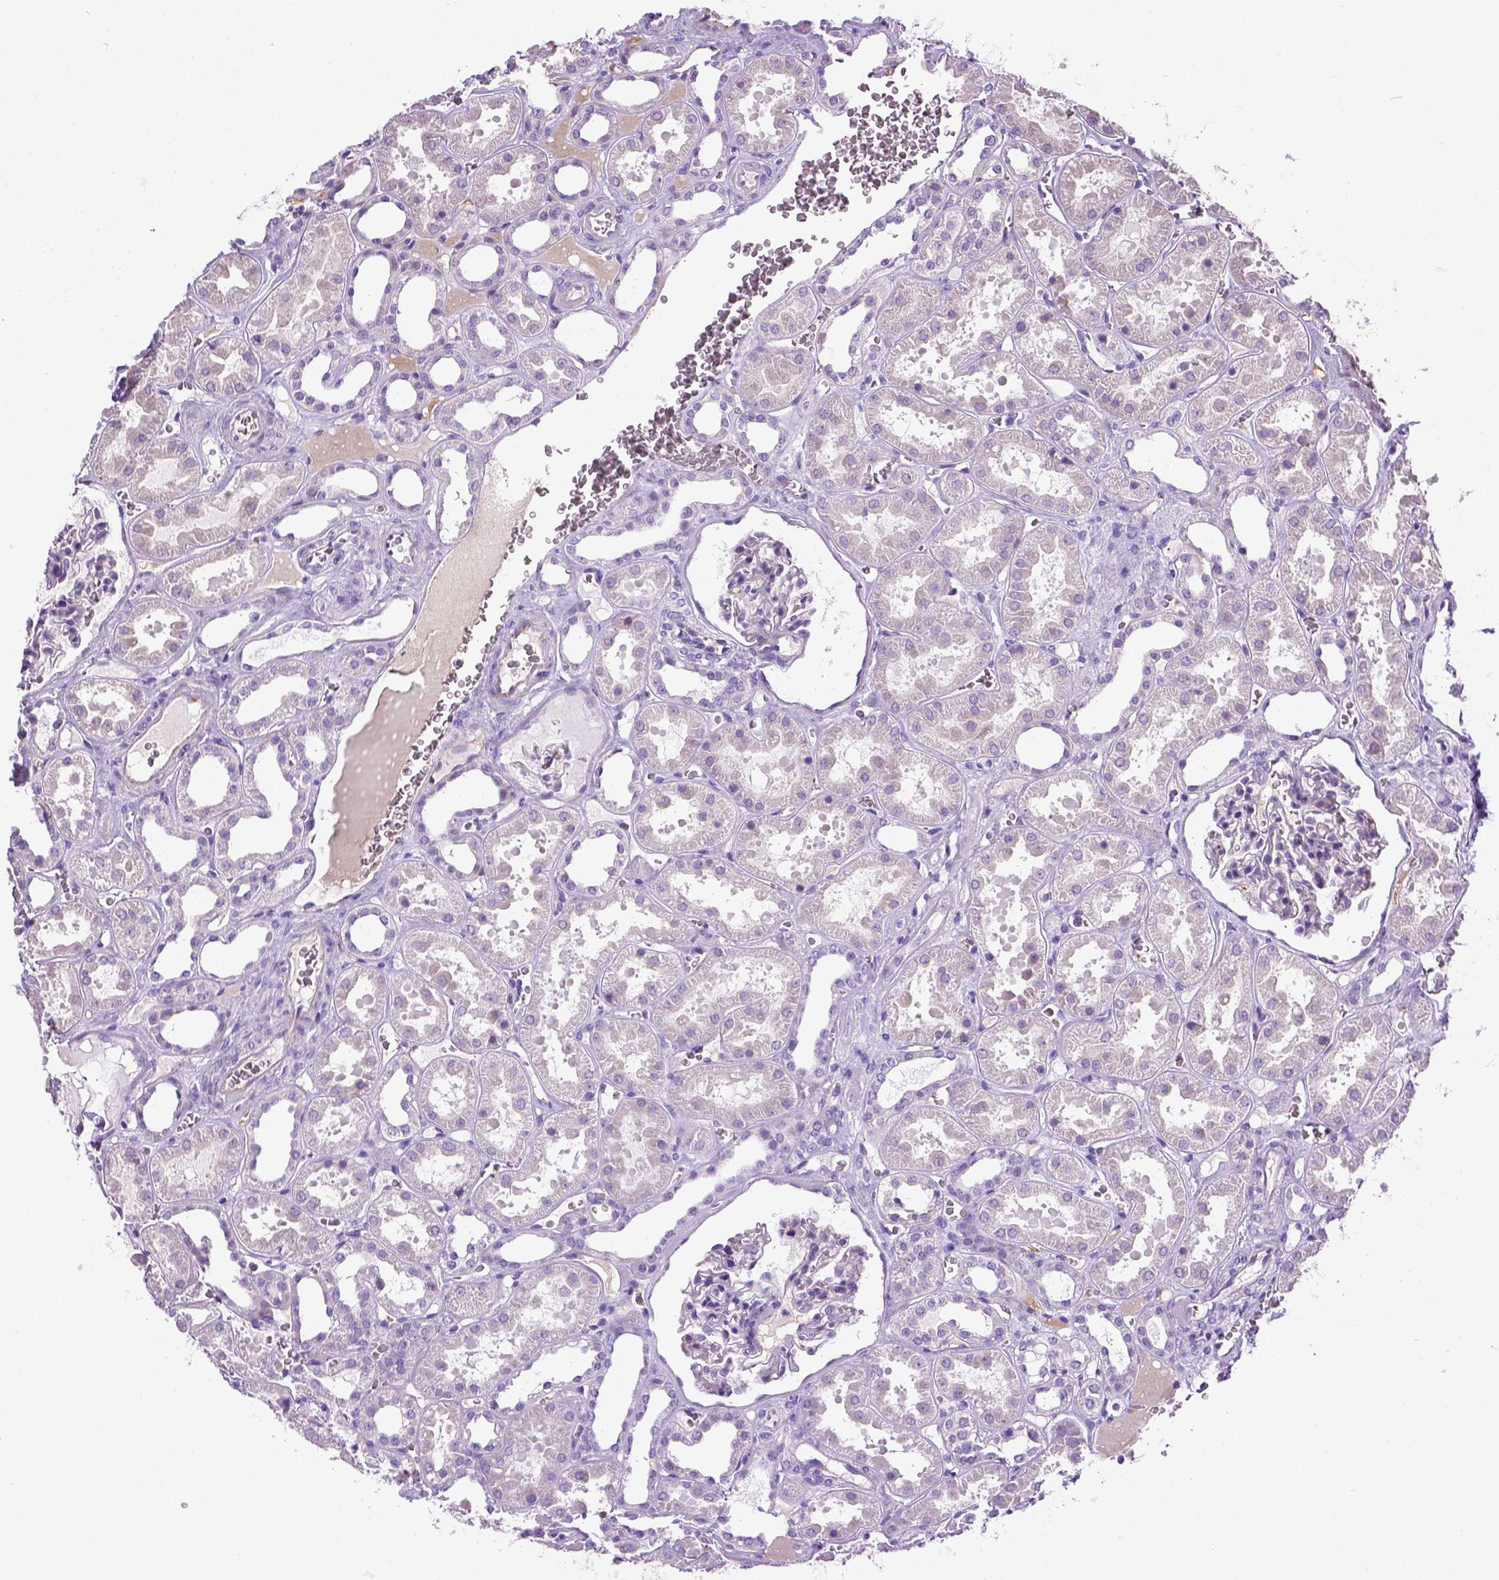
{"staining": {"intensity": "negative", "quantity": "none", "location": "none"}, "tissue": "kidney", "cell_type": "Cells in glomeruli", "image_type": "normal", "snomed": [{"axis": "morphology", "description": "Normal tissue, NOS"}, {"axis": "topography", "description": "Kidney"}], "caption": "Benign kidney was stained to show a protein in brown. There is no significant expression in cells in glomeruli. The staining is performed using DAB brown chromogen with nuclei counter-stained in using hematoxylin.", "gene": "VWF", "patient": {"sex": "female", "age": 41}}